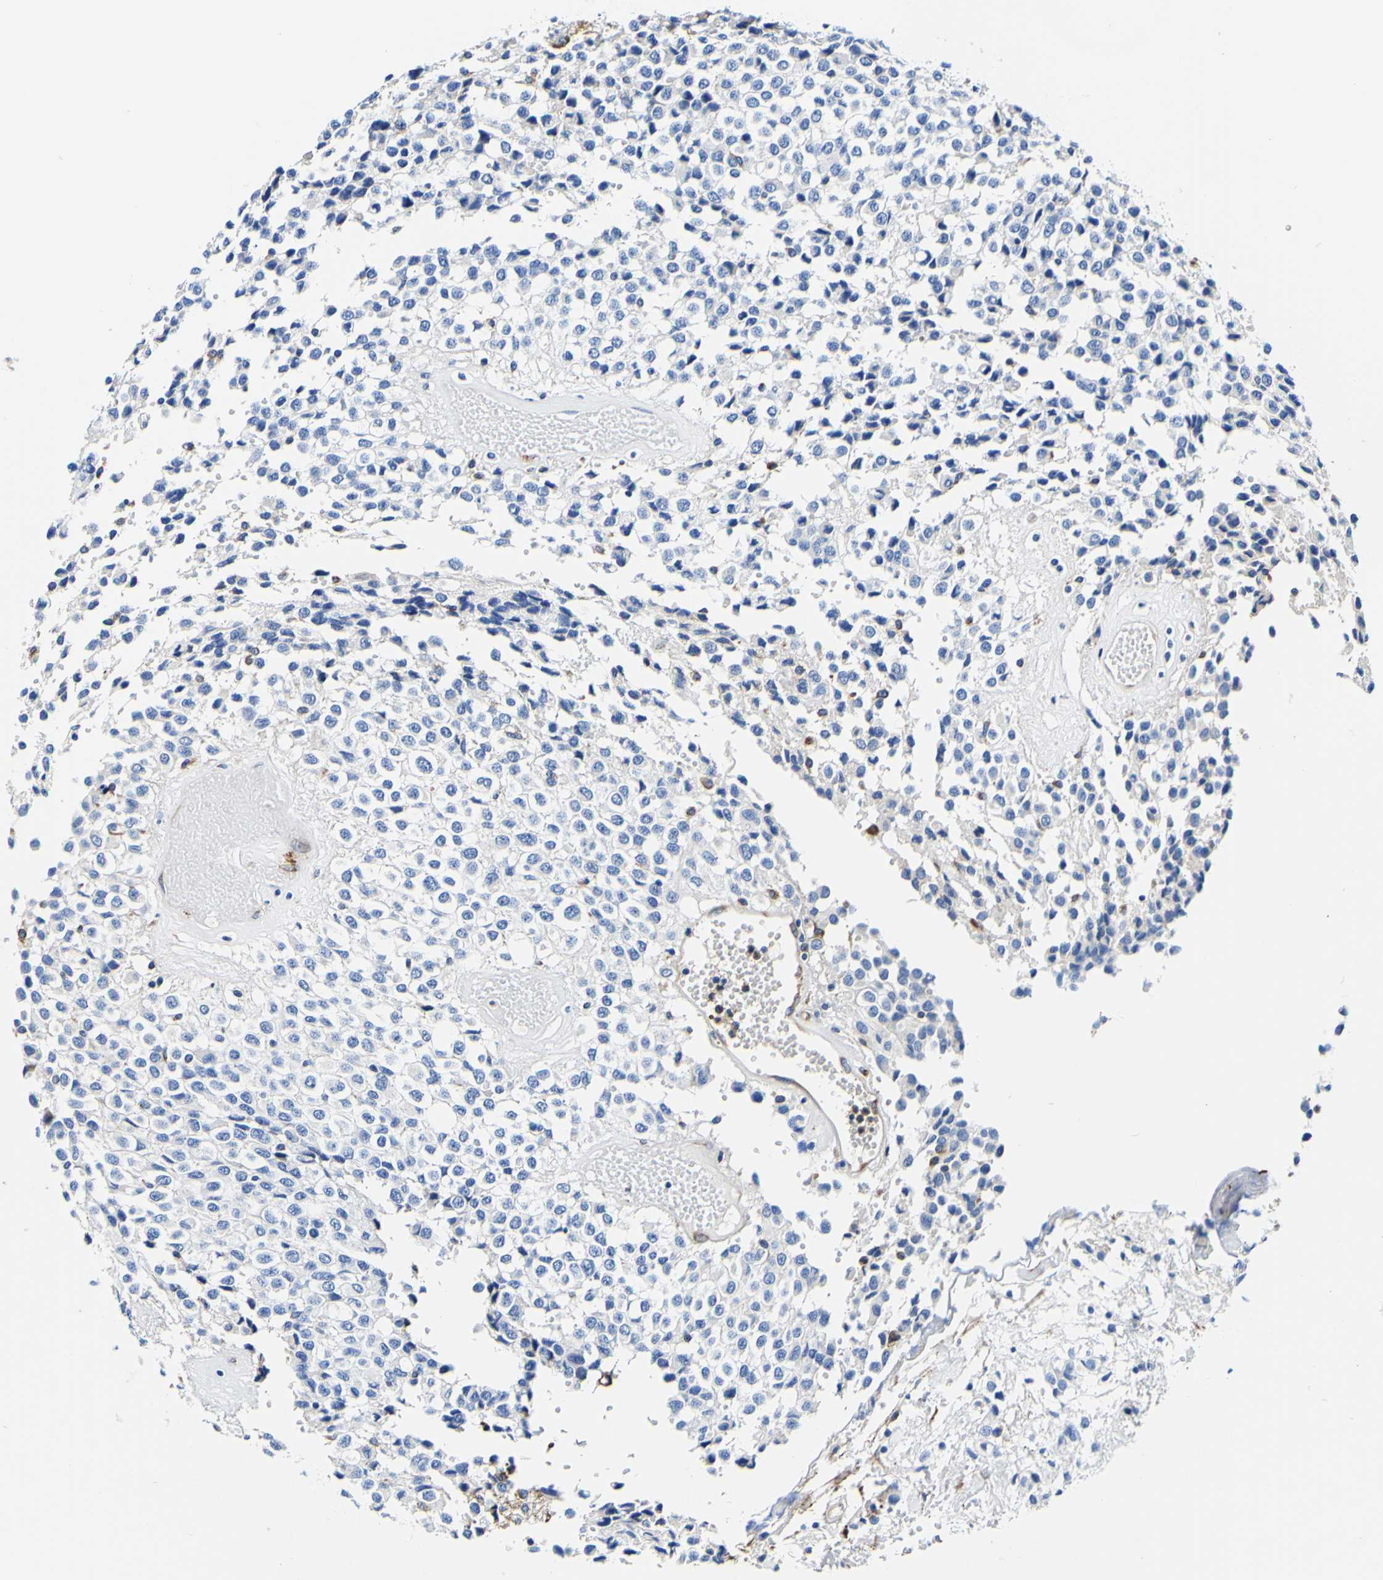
{"staining": {"intensity": "negative", "quantity": "none", "location": "none"}, "tissue": "glioma", "cell_type": "Tumor cells", "image_type": "cancer", "snomed": [{"axis": "morphology", "description": "Glioma, malignant, High grade"}, {"axis": "topography", "description": "Brain"}], "caption": "Immunohistochemistry (IHC) of glioma displays no positivity in tumor cells.", "gene": "P4HB", "patient": {"sex": "male", "age": 32}}